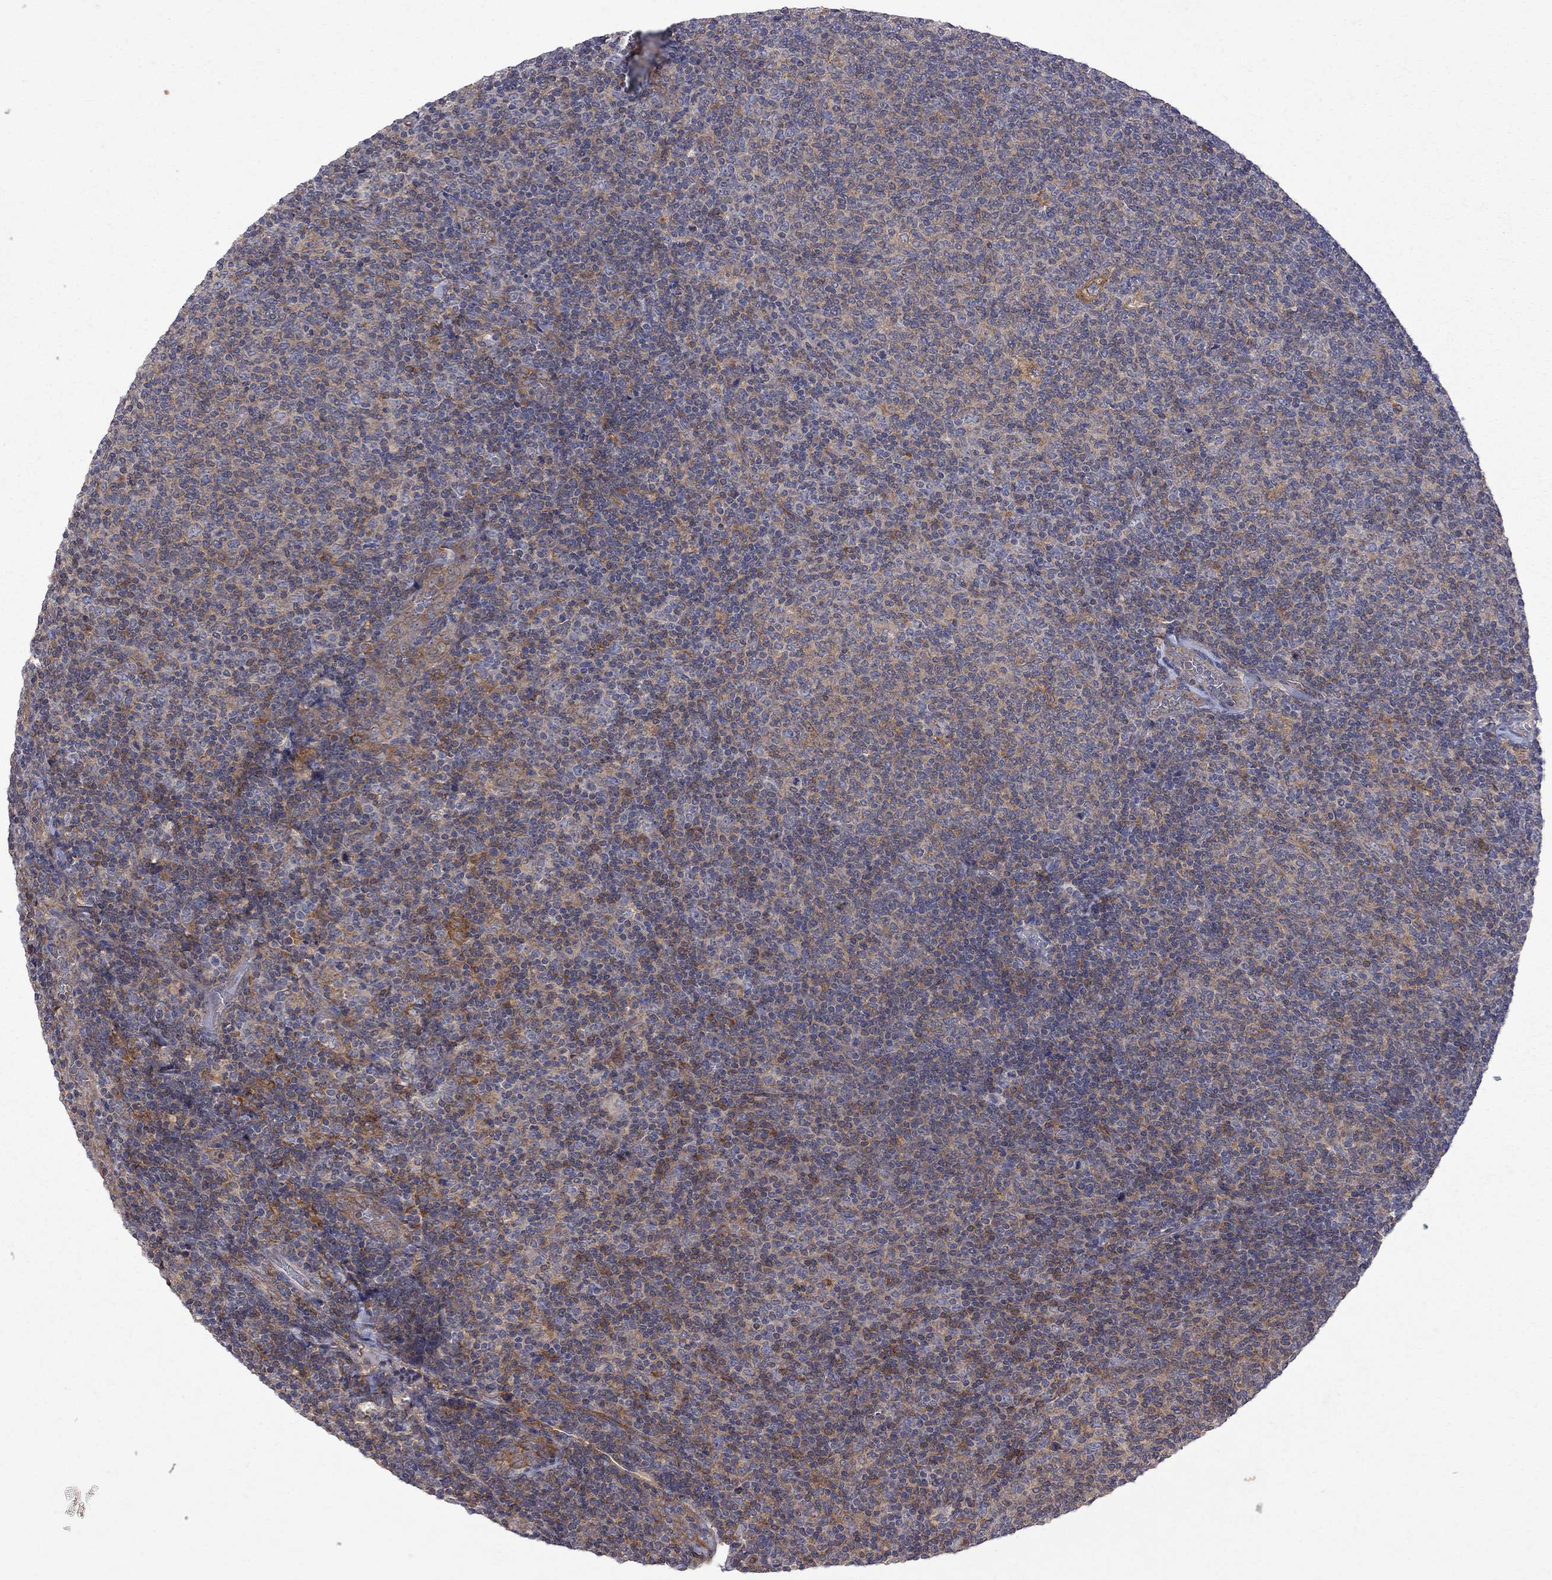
{"staining": {"intensity": "moderate", "quantity": ">75%", "location": "cytoplasmic/membranous"}, "tissue": "lymphoma", "cell_type": "Tumor cells", "image_type": "cancer", "snomed": [{"axis": "morphology", "description": "Malignant lymphoma, non-Hodgkin's type, Low grade"}, {"axis": "topography", "description": "Lymph node"}], "caption": "Immunohistochemistry (IHC) photomicrograph of low-grade malignant lymphoma, non-Hodgkin's type stained for a protein (brown), which demonstrates medium levels of moderate cytoplasmic/membranous staining in approximately >75% of tumor cells.", "gene": "ABI3", "patient": {"sex": "male", "age": 52}}